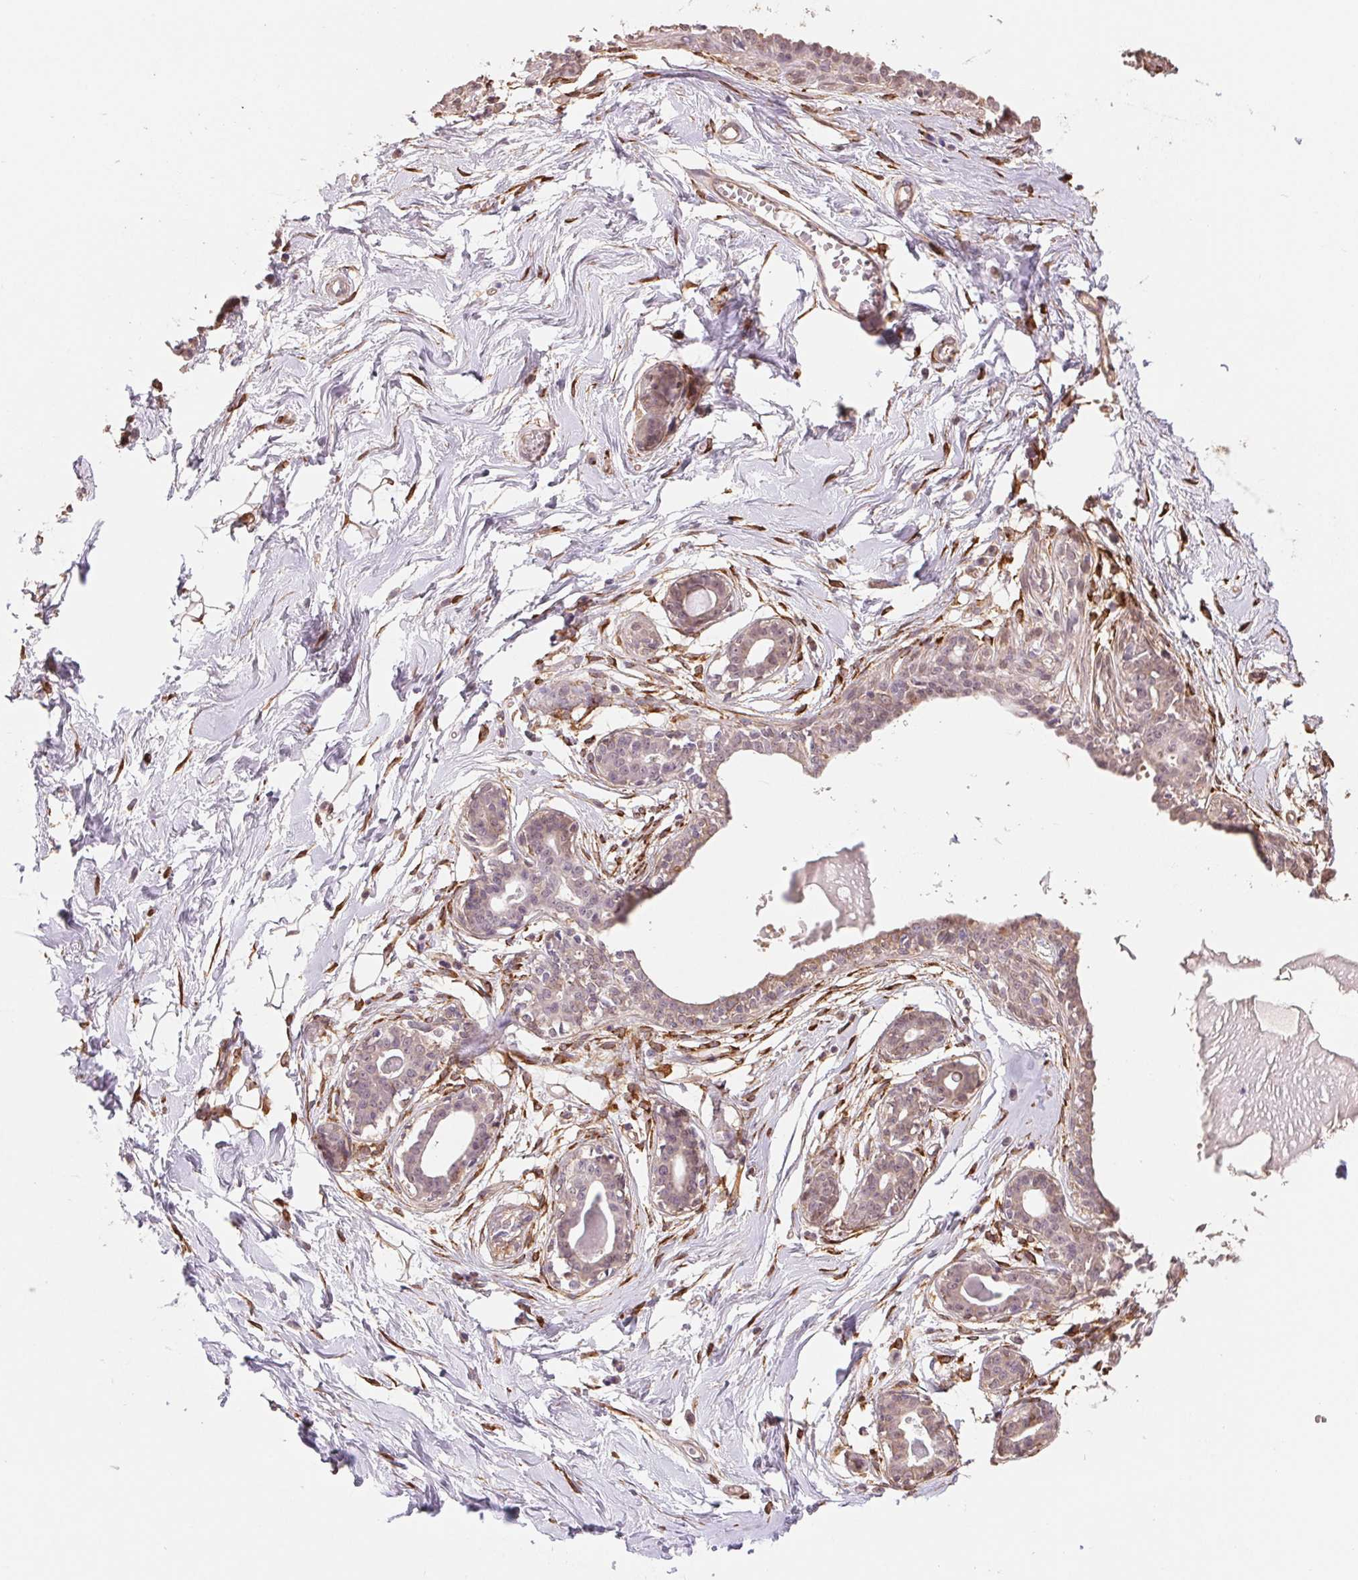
{"staining": {"intensity": "weak", "quantity": "25%-75%", "location": "cytoplasmic/membranous"}, "tissue": "breast", "cell_type": "Adipocytes", "image_type": "normal", "snomed": [{"axis": "morphology", "description": "Normal tissue, NOS"}, {"axis": "topography", "description": "Breast"}], "caption": "Breast stained for a protein (brown) shows weak cytoplasmic/membranous positive positivity in approximately 25%-75% of adipocytes.", "gene": "FKBP10", "patient": {"sex": "female", "age": 45}}